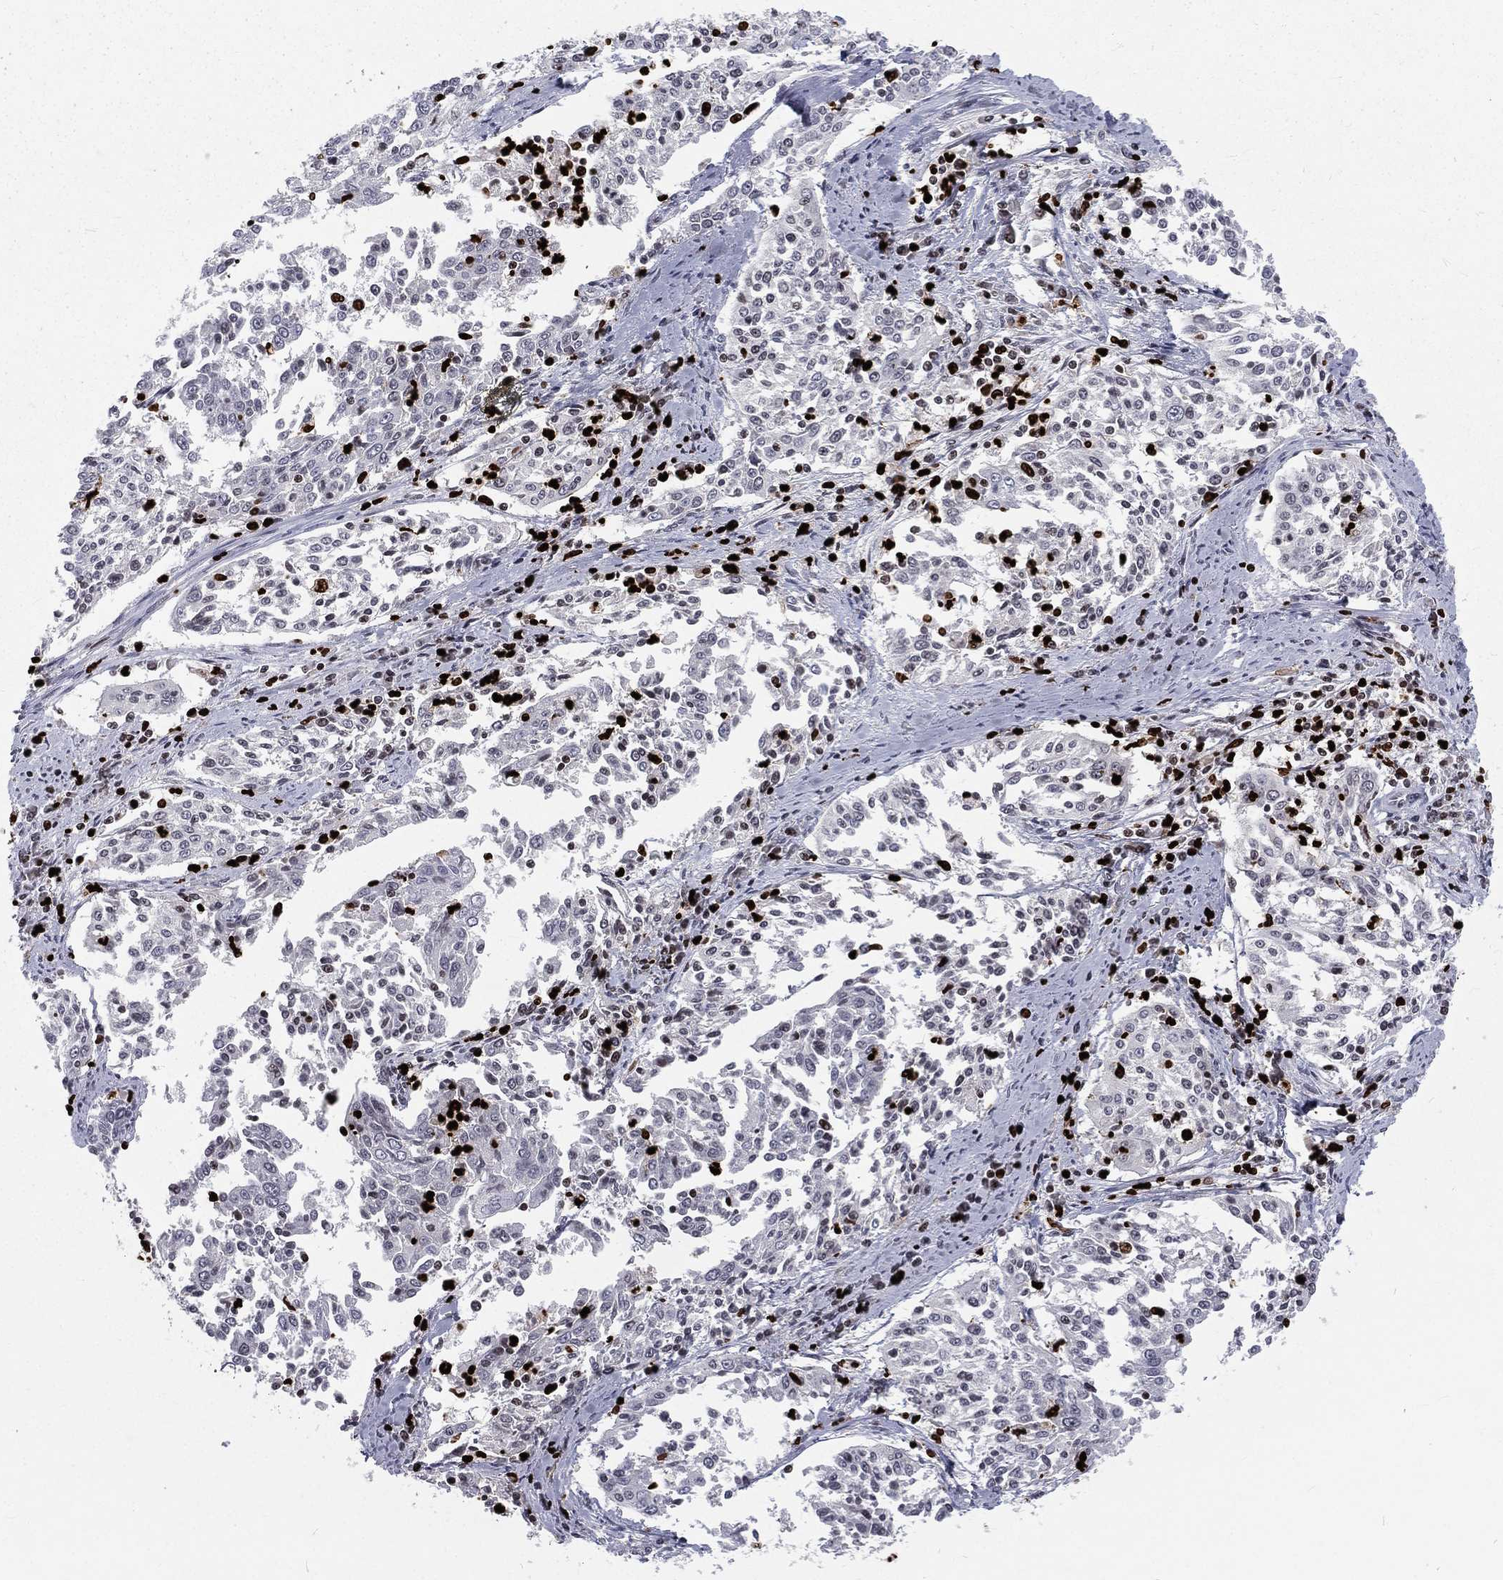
{"staining": {"intensity": "negative", "quantity": "none", "location": "none"}, "tissue": "cervical cancer", "cell_type": "Tumor cells", "image_type": "cancer", "snomed": [{"axis": "morphology", "description": "Squamous cell carcinoma, NOS"}, {"axis": "topography", "description": "Cervix"}], "caption": "Immunohistochemistry of human cervical cancer (squamous cell carcinoma) reveals no positivity in tumor cells. Brightfield microscopy of immunohistochemistry (IHC) stained with DAB (3,3'-diaminobenzidine) (brown) and hematoxylin (blue), captured at high magnification.", "gene": "MNDA", "patient": {"sex": "female", "age": 41}}